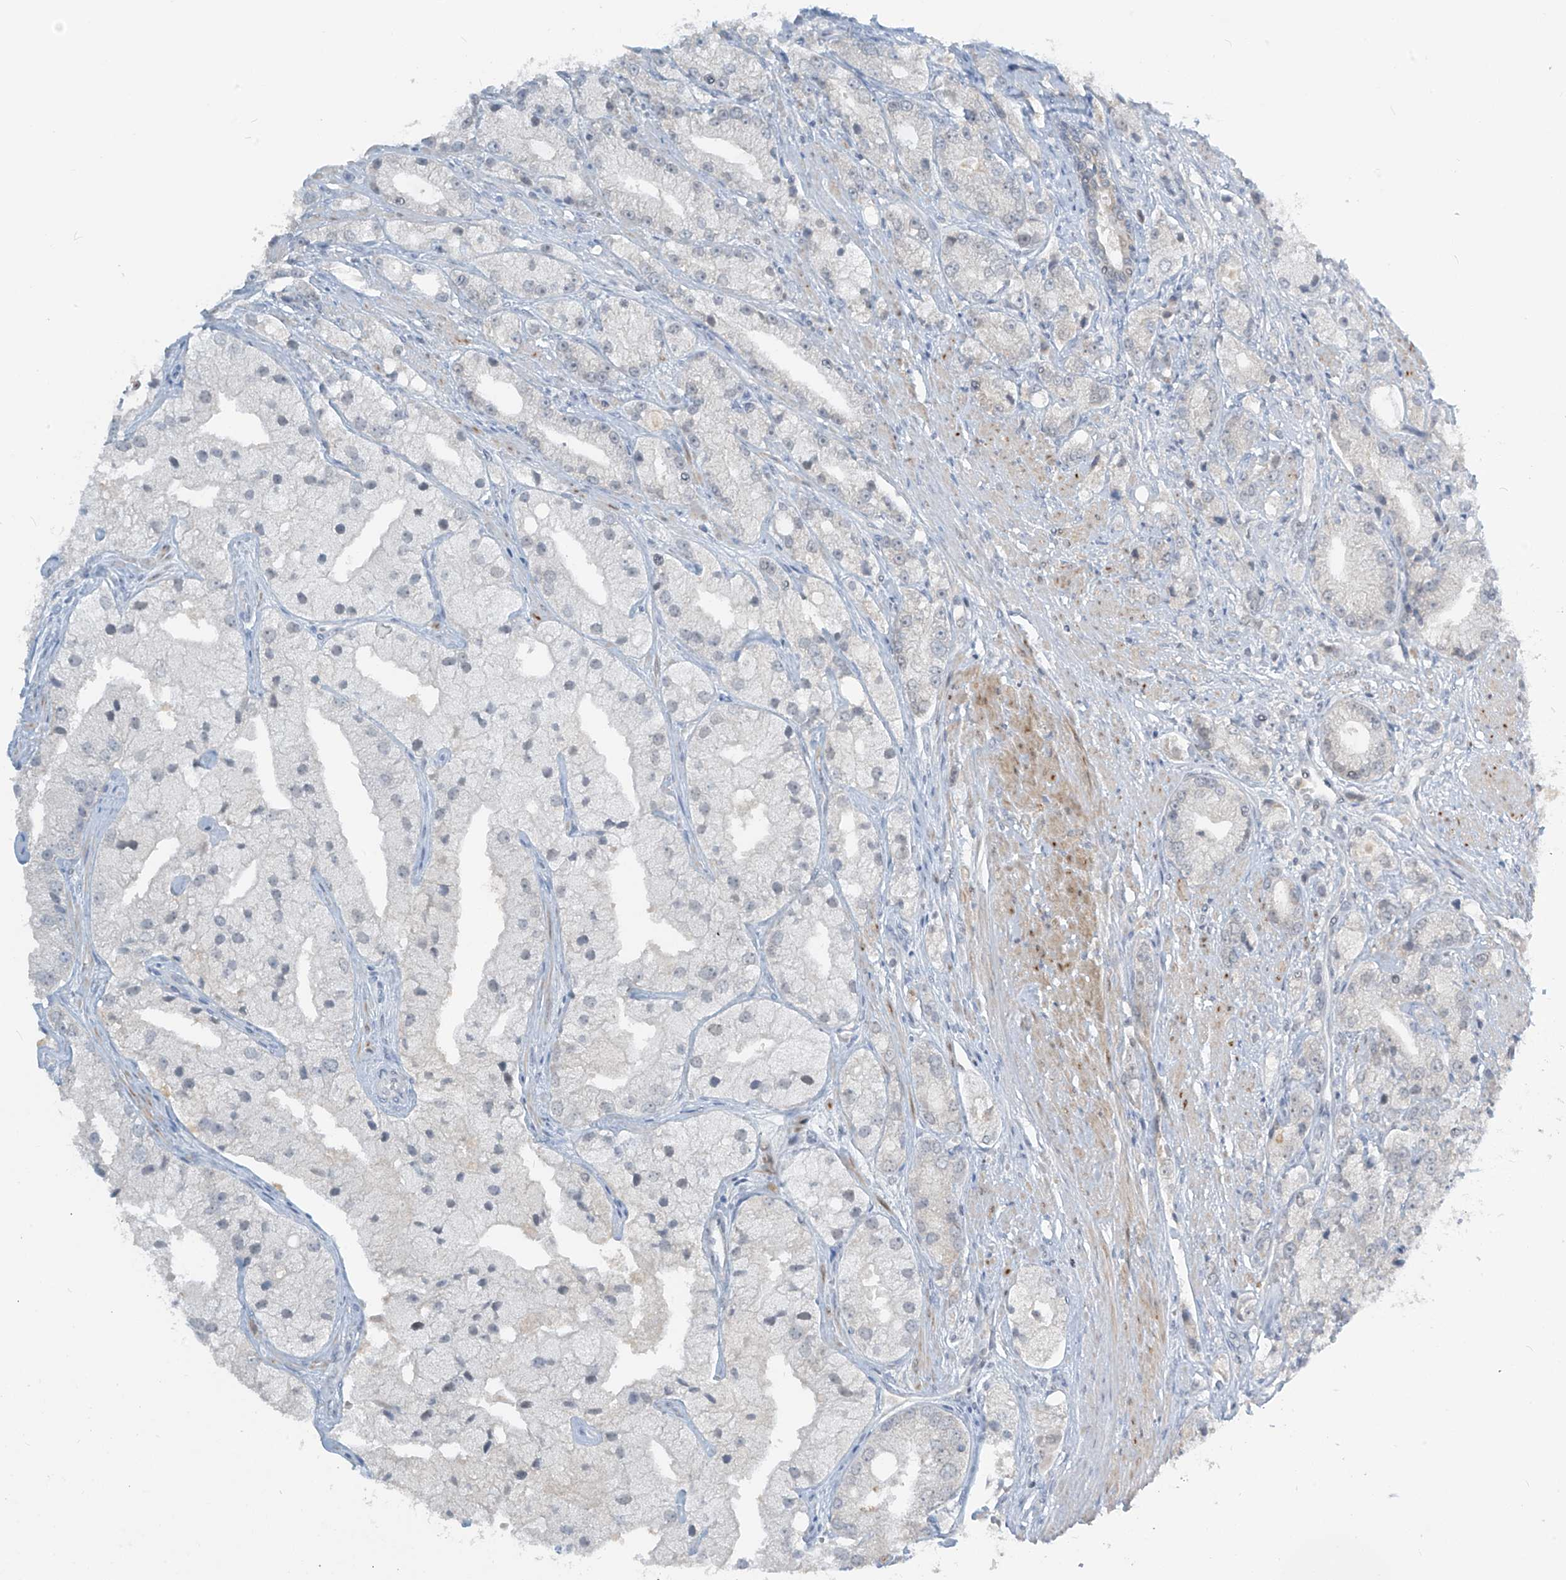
{"staining": {"intensity": "negative", "quantity": "none", "location": "none"}, "tissue": "prostate cancer", "cell_type": "Tumor cells", "image_type": "cancer", "snomed": [{"axis": "morphology", "description": "Adenocarcinoma, High grade"}, {"axis": "topography", "description": "Prostate"}], "caption": "A histopathology image of human prostate adenocarcinoma (high-grade) is negative for staining in tumor cells. (Immunohistochemistry, brightfield microscopy, high magnification).", "gene": "METAP1D", "patient": {"sex": "male", "age": 50}}